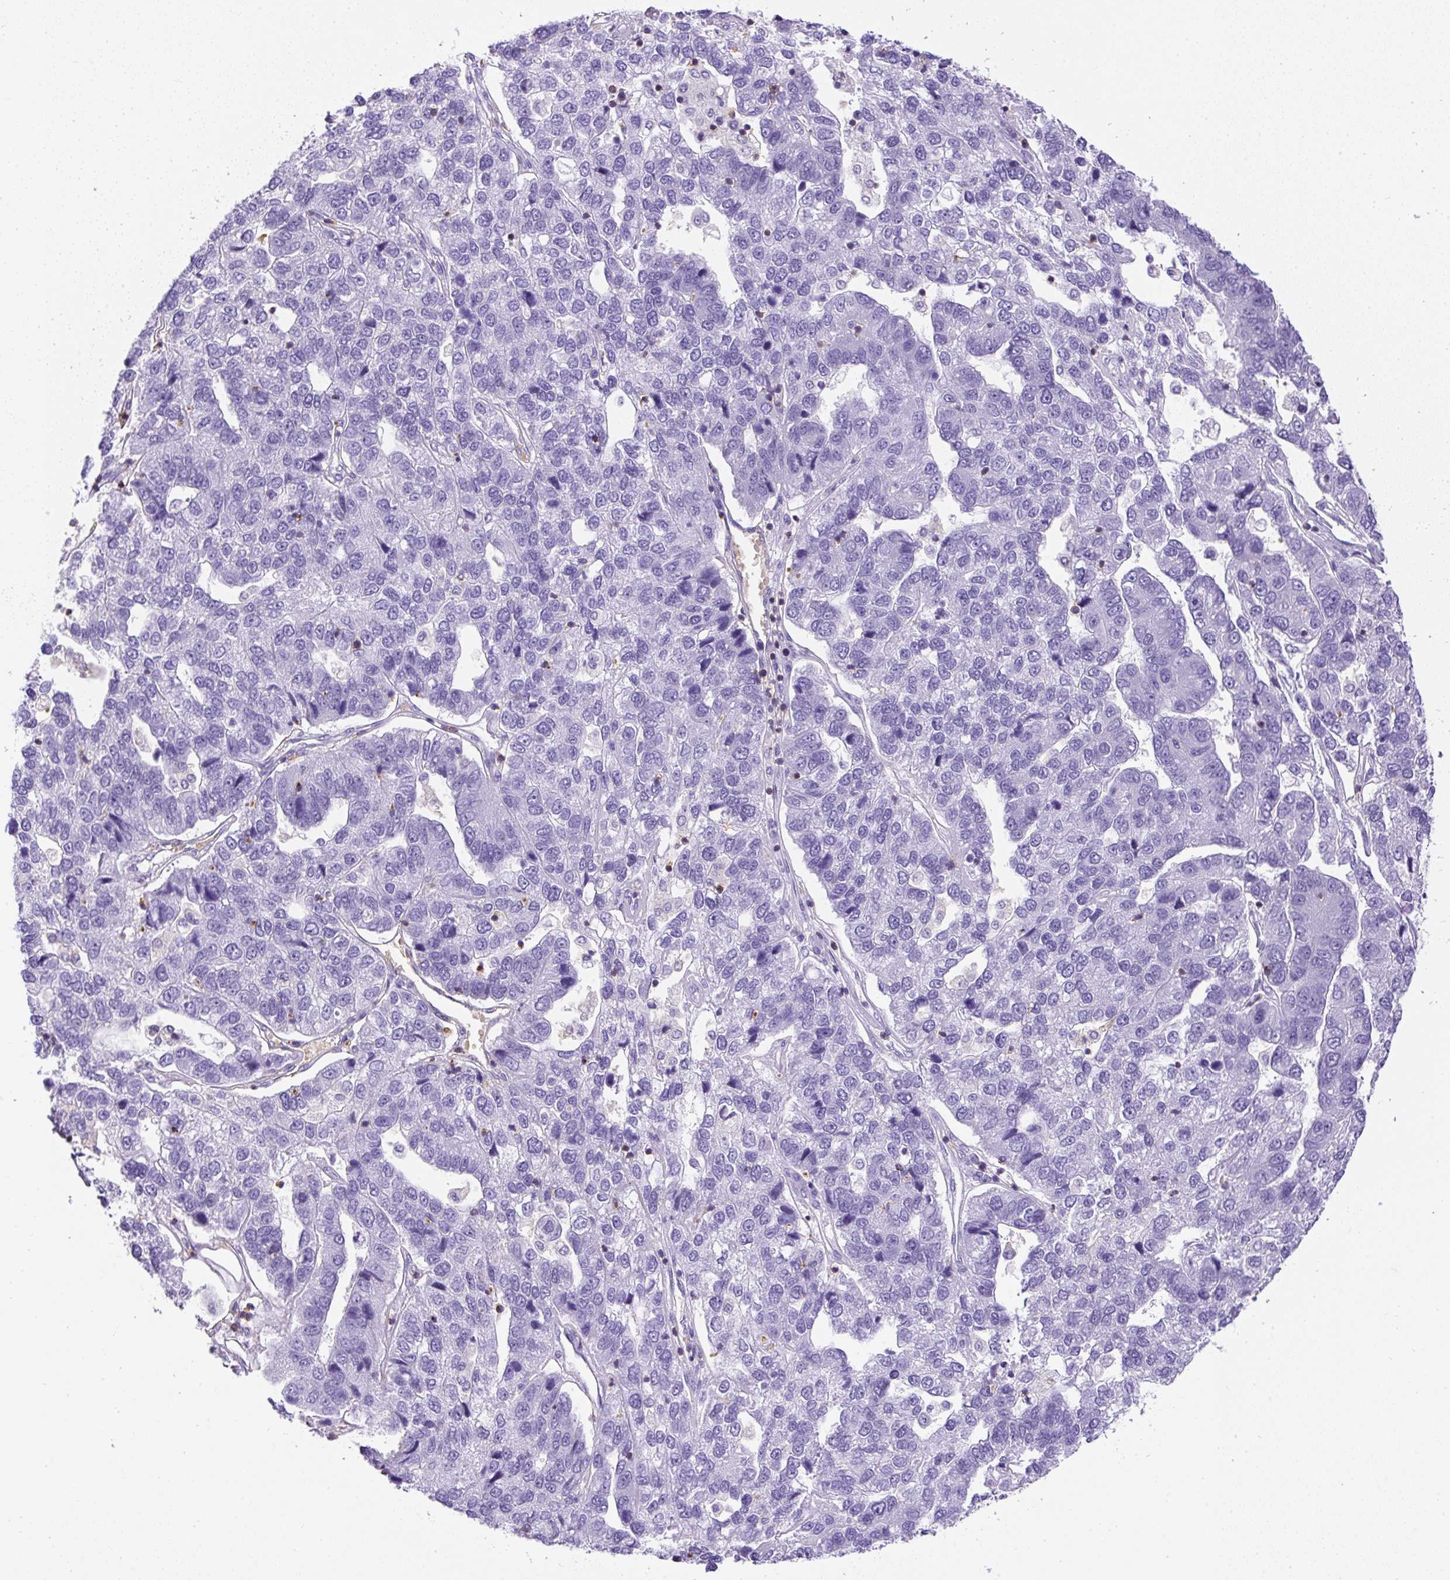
{"staining": {"intensity": "negative", "quantity": "none", "location": "none"}, "tissue": "pancreatic cancer", "cell_type": "Tumor cells", "image_type": "cancer", "snomed": [{"axis": "morphology", "description": "Adenocarcinoma, NOS"}, {"axis": "topography", "description": "Pancreas"}], "caption": "The IHC histopathology image has no significant staining in tumor cells of pancreatic cancer (adenocarcinoma) tissue.", "gene": "FAM228B", "patient": {"sex": "female", "age": 61}}